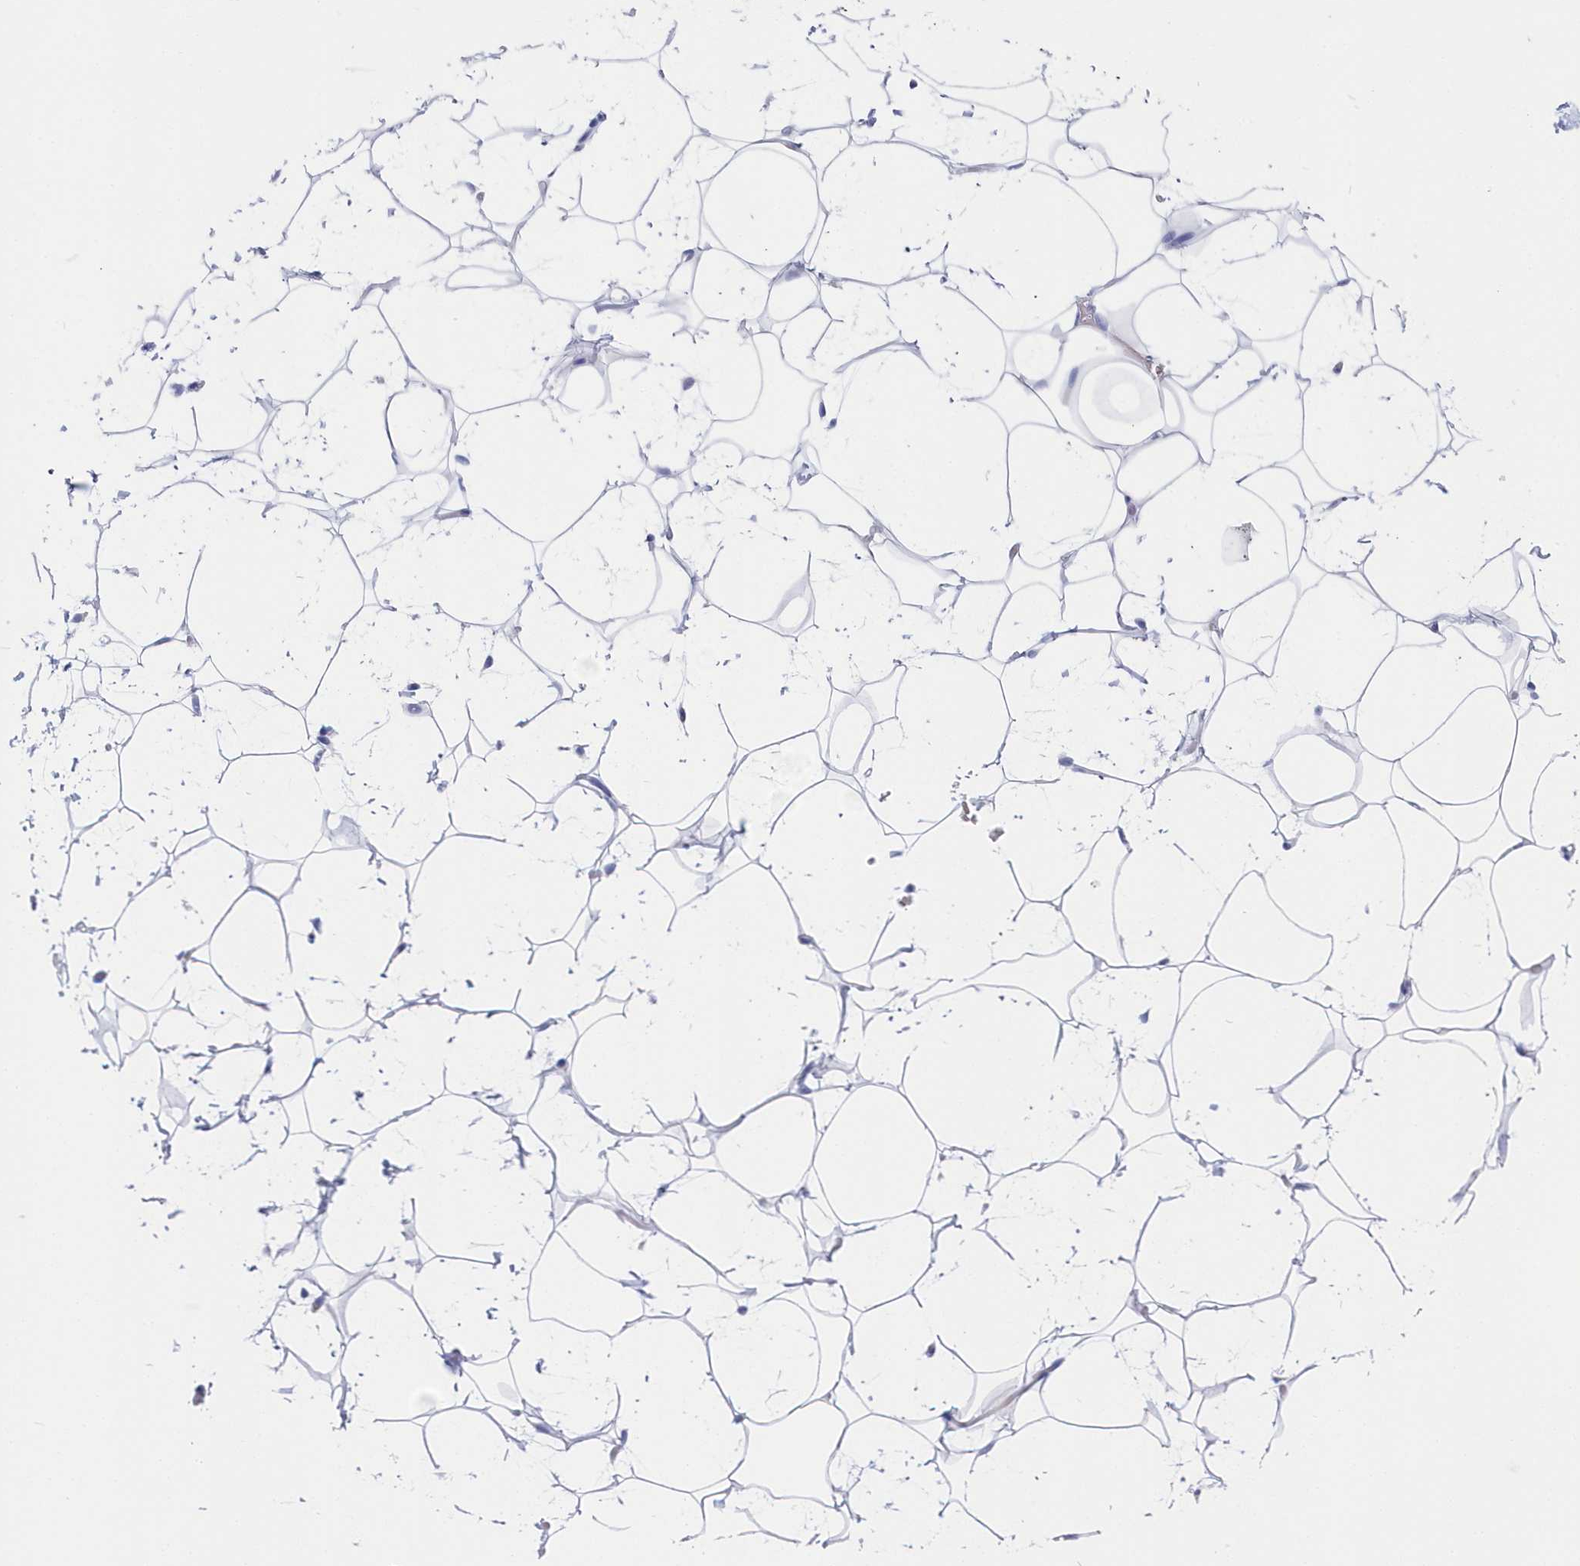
{"staining": {"intensity": "negative", "quantity": "none", "location": "none"}, "tissue": "adipose tissue", "cell_type": "Adipocytes", "image_type": "normal", "snomed": [{"axis": "morphology", "description": "Normal tissue, NOS"}, {"axis": "topography", "description": "Breast"}], "caption": "This is an IHC micrograph of normal human adipose tissue. There is no staining in adipocytes.", "gene": "CSNK1G2", "patient": {"sex": "female", "age": 26}}